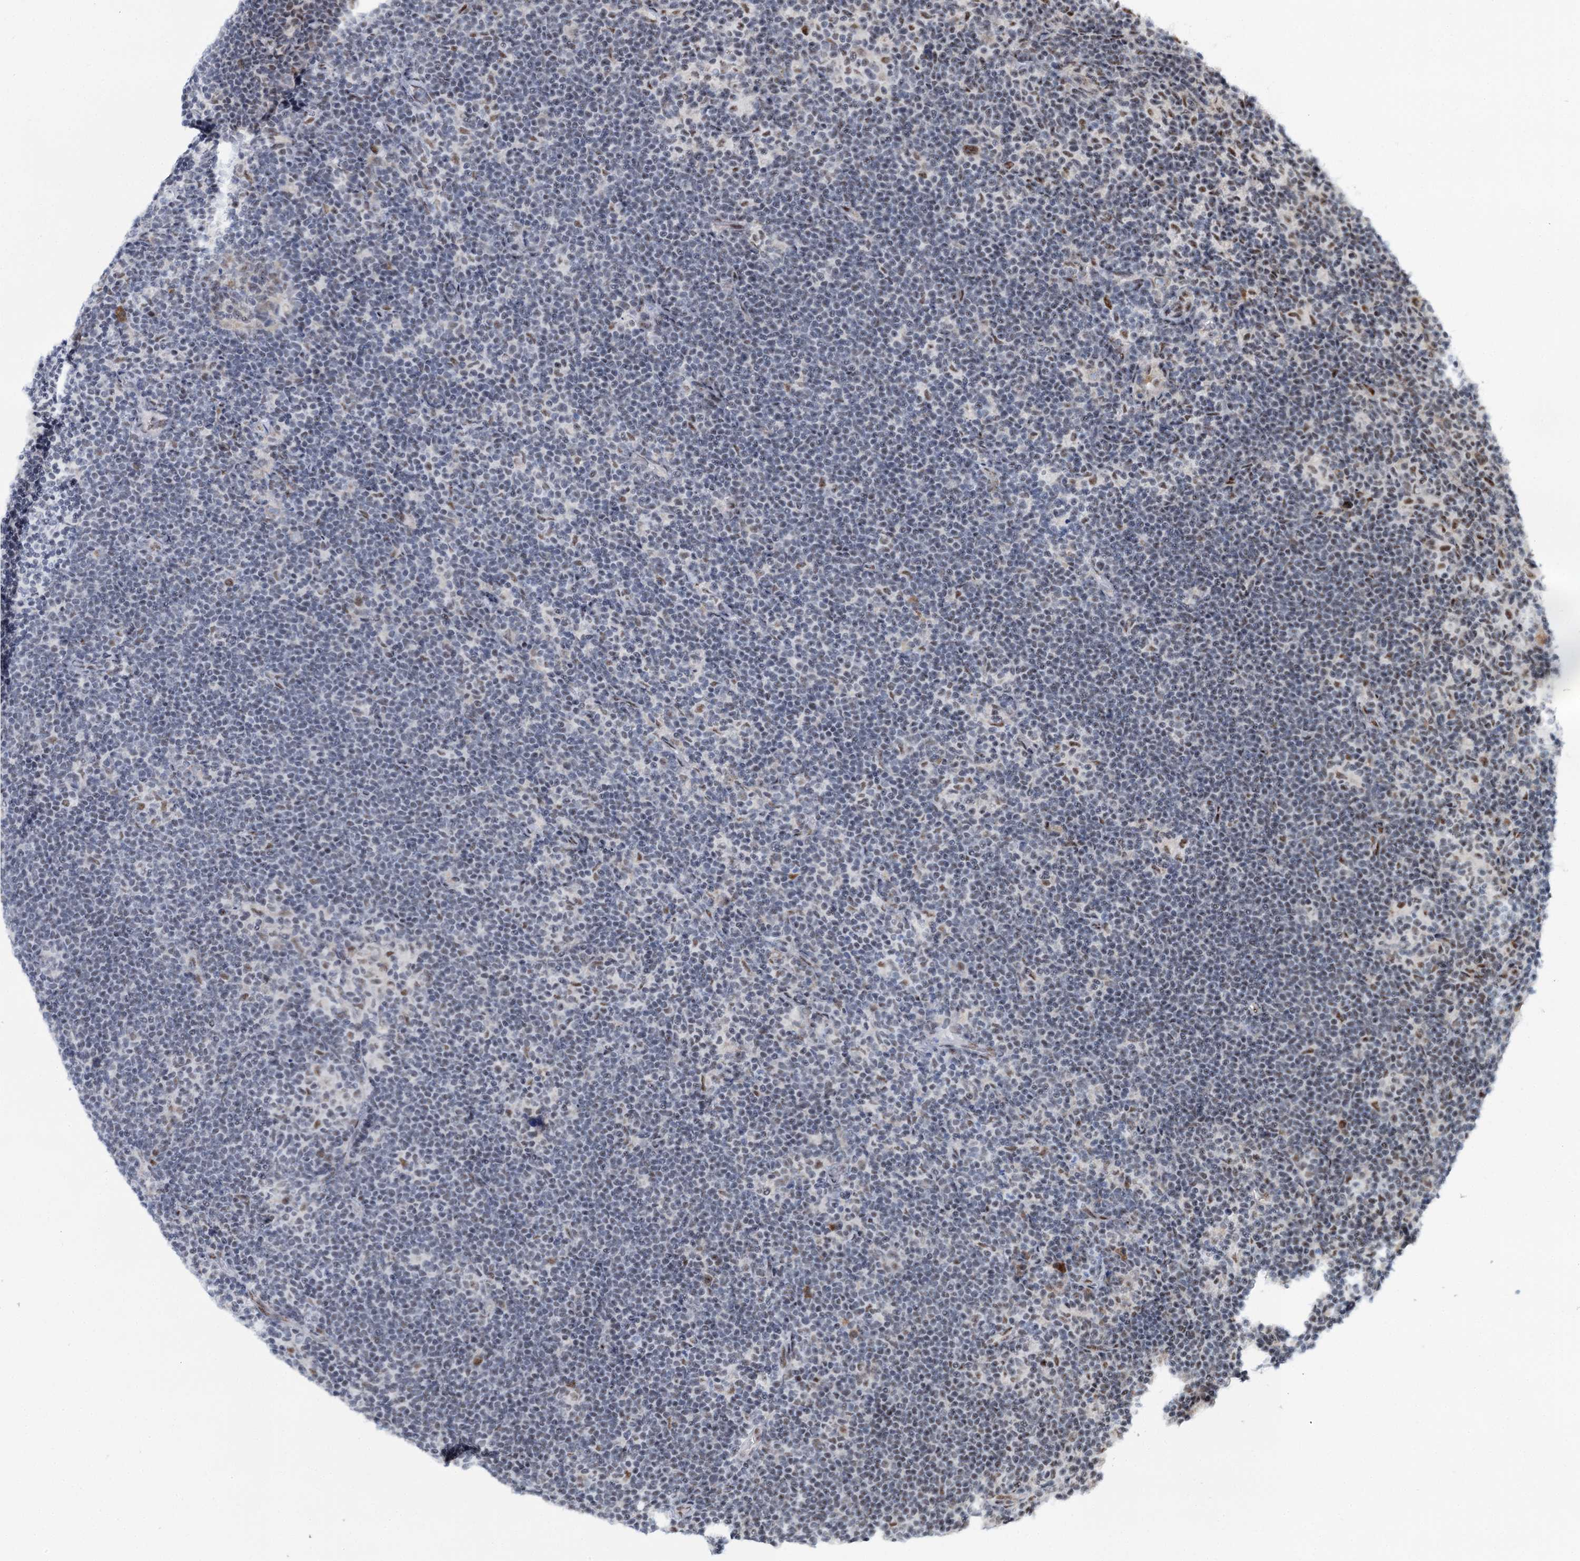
{"staining": {"intensity": "moderate", "quantity": "25%-75%", "location": "nuclear"}, "tissue": "lymphoma", "cell_type": "Tumor cells", "image_type": "cancer", "snomed": [{"axis": "morphology", "description": "Hodgkin's disease, NOS"}, {"axis": "topography", "description": "Lymph node"}], "caption": "This micrograph exhibits lymphoma stained with immunohistochemistry (IHC) to label a protein in brown. The nuclear of tumor cells show moderate positivity for the protein. Nuclei are counter-stained blue.", "gene": "SREK1", "patient": {"sex": "female", "age": 57}}